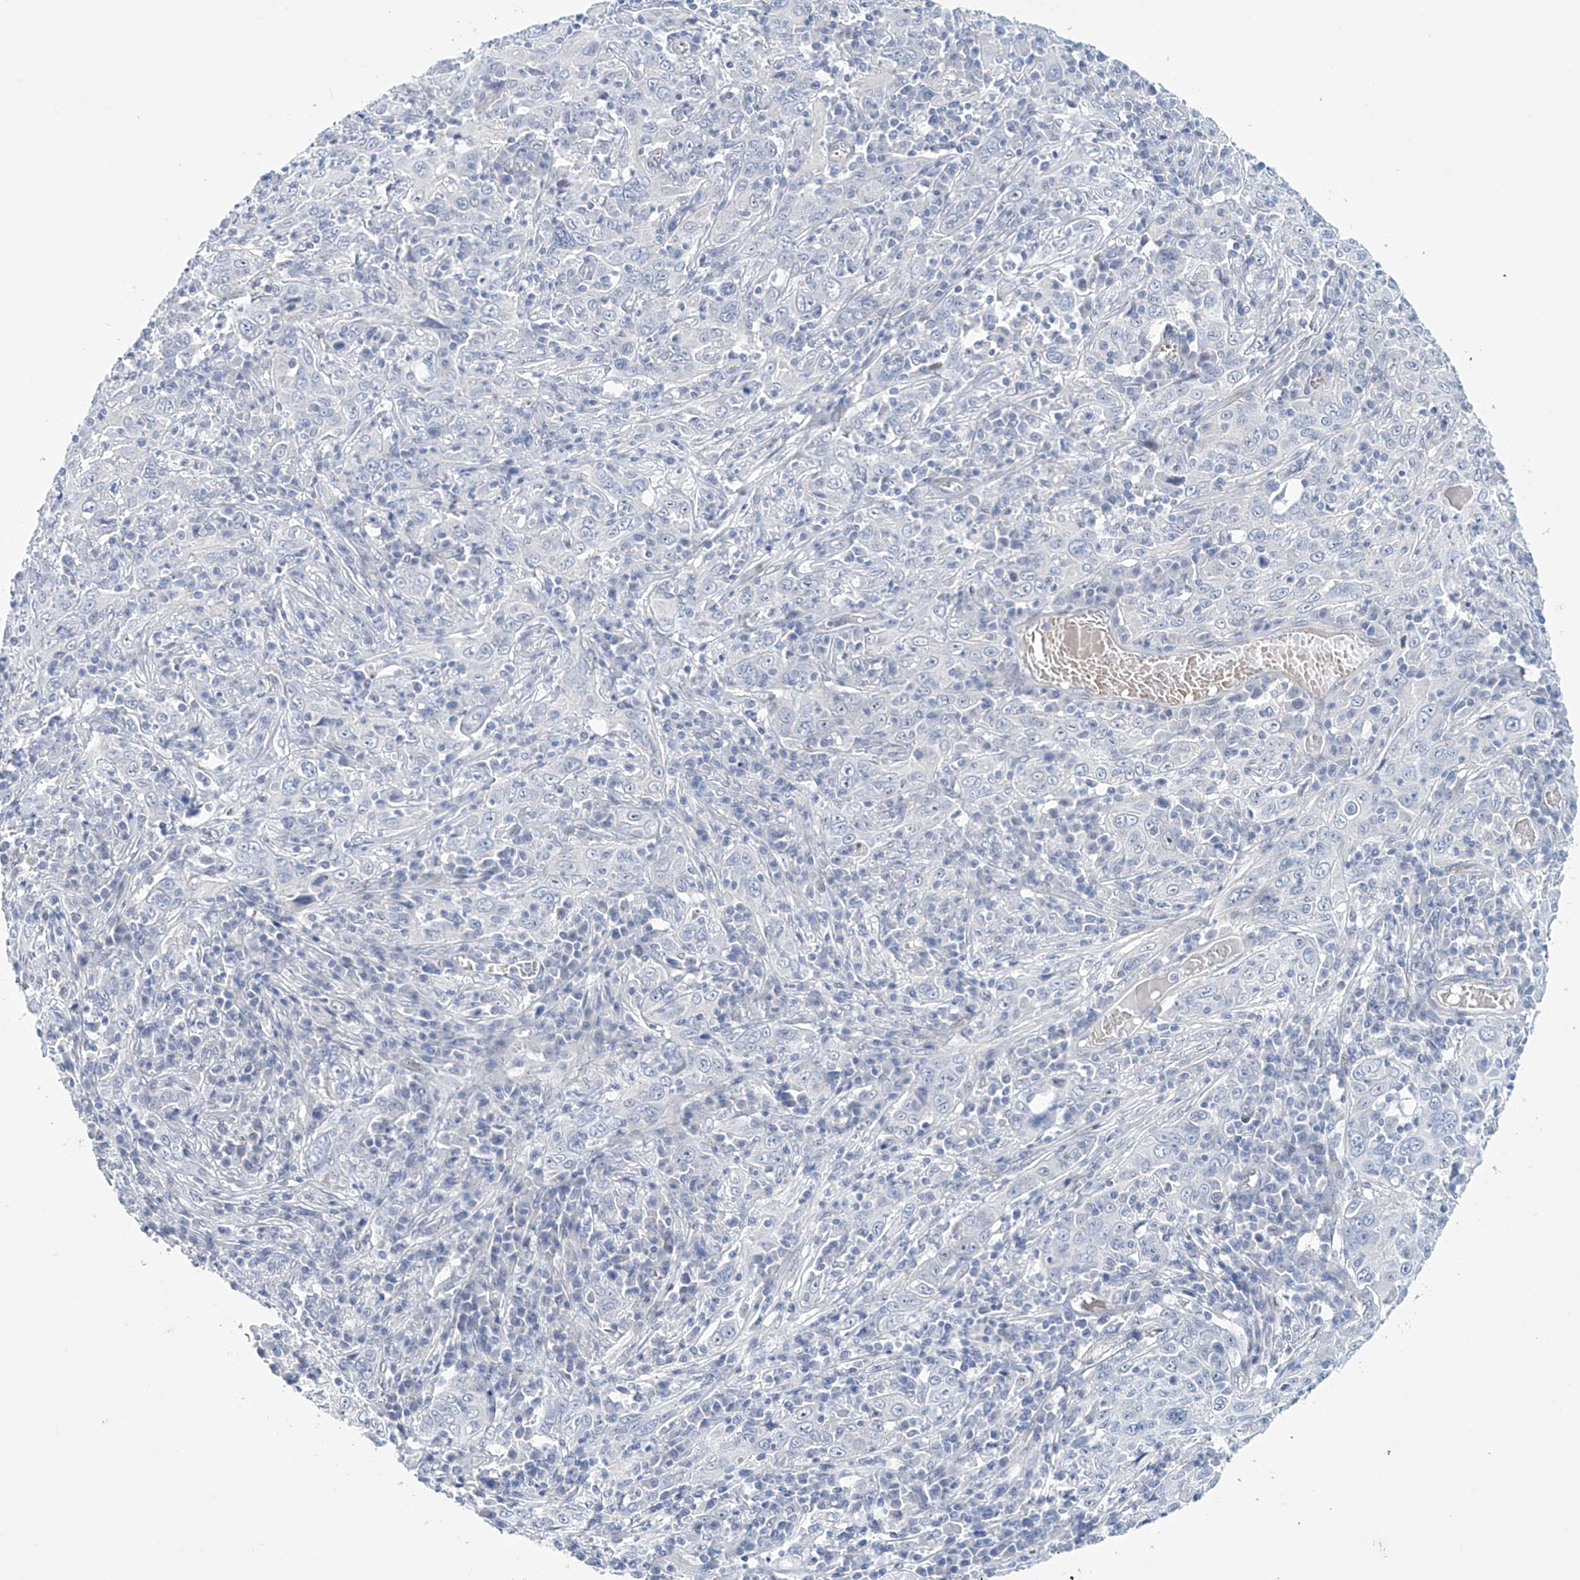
{"staining": {"intensity": "negative", "quantity": "none", "location": "none"}, "tissue": "cervical cancer", "cell_type": "Tumor cells", "image_type": "cancer", "snomed": [{"axis": "morphology", "description": "Squamous cell carcinoma, NOS"}, {"axis": "topography", "description": "Cervix"}], "caption": "Cervical squamous cell carcinoma stained for a protein using immunohistochemistry (IHC) reveals no positivity tumor cells.", "gene": "TRIM60", "patient": {"sex": "female", "age": 46}}